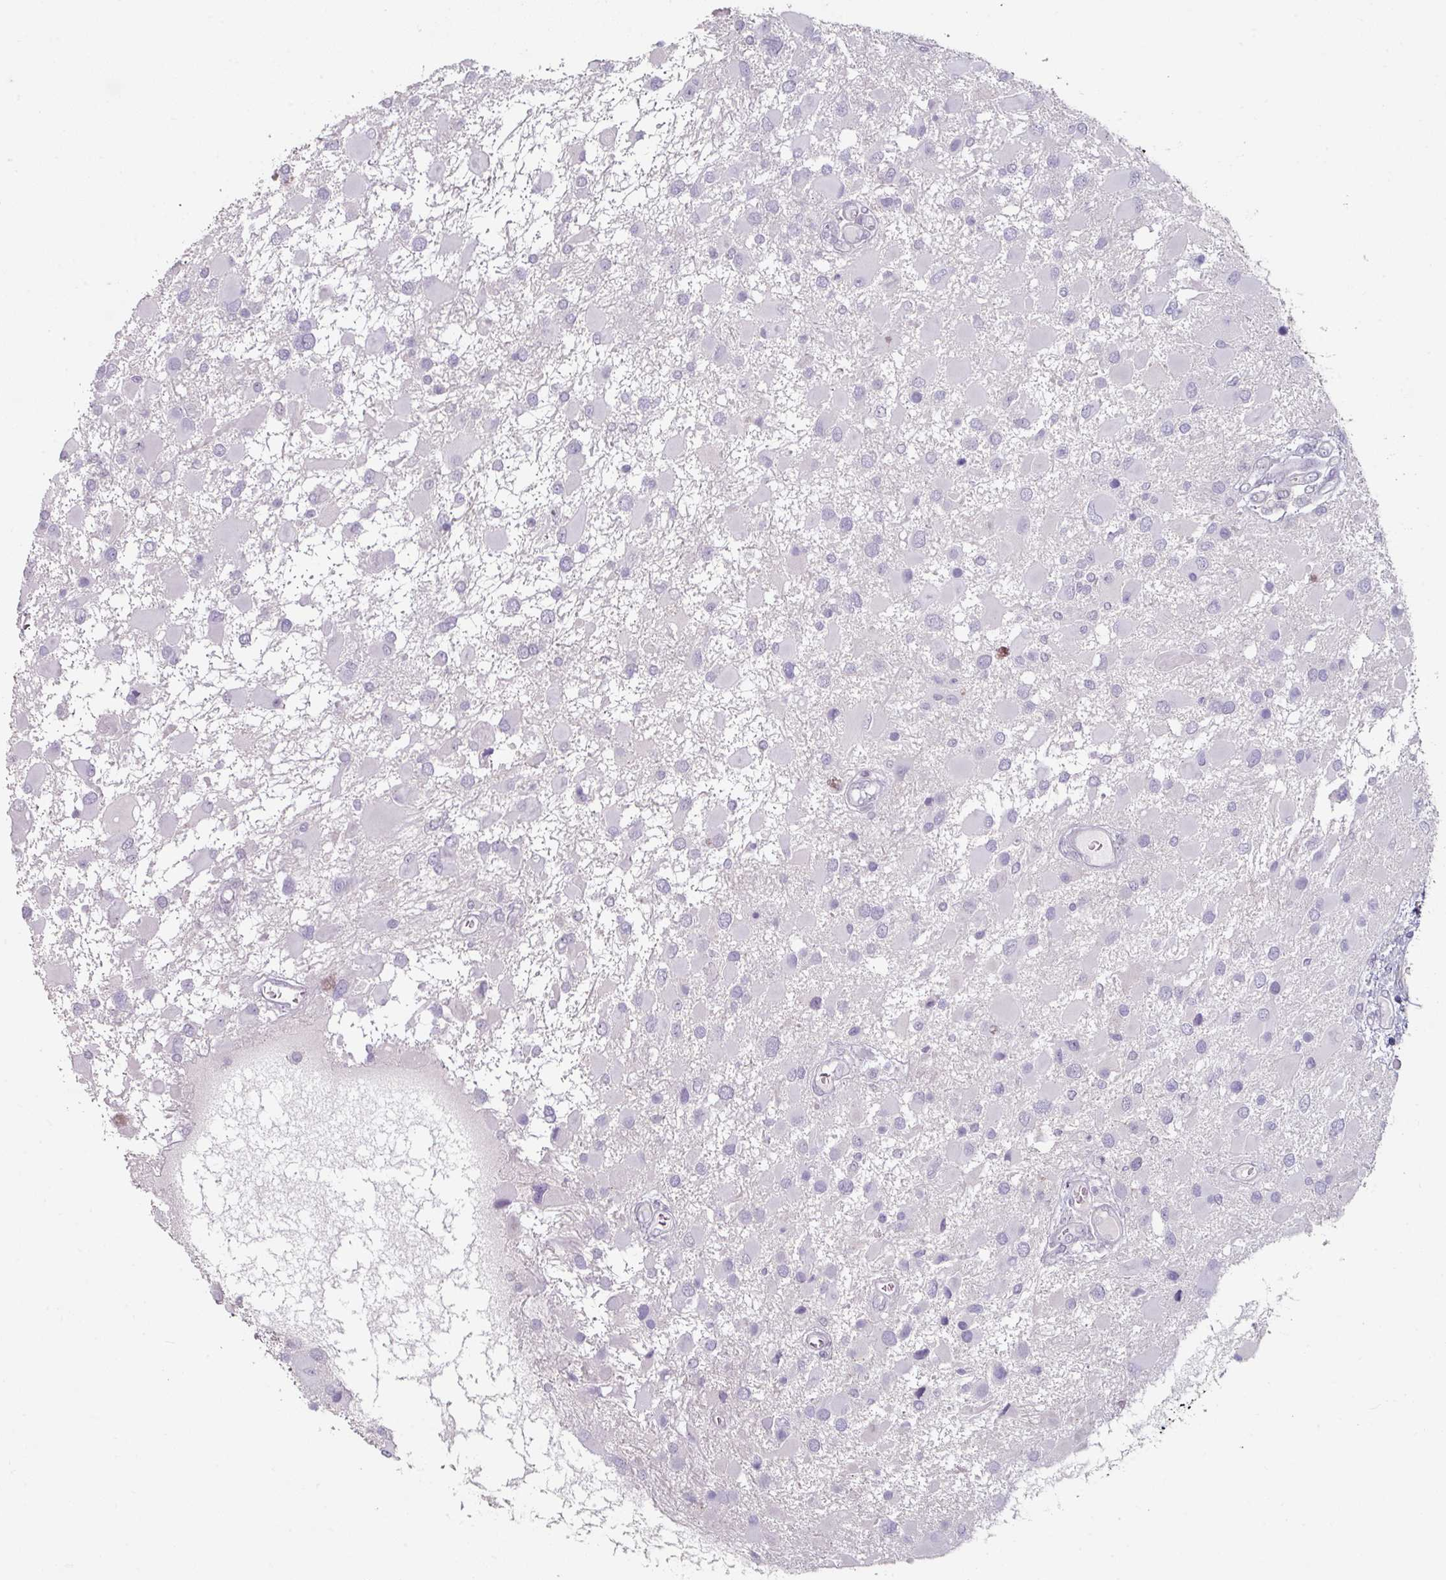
{"staining": {"intensity": "negative", "quantity": "none", "location": "none"}, "tissue": "glioma", "cell_type": "Tumor cells", "image_type": "cancer", "snomed": [{"axis": "morphology", "description": "Glioma, malignant, High grade"}, {"axis": "topography", "description": "Brain"}], "caption": "Malignant glioma (high-grade) was stained to show a protein in brown. There is no significant positivity in tumor cells.", "gene": "ELK1", "patient": {"sex": "male", "age": 53}}